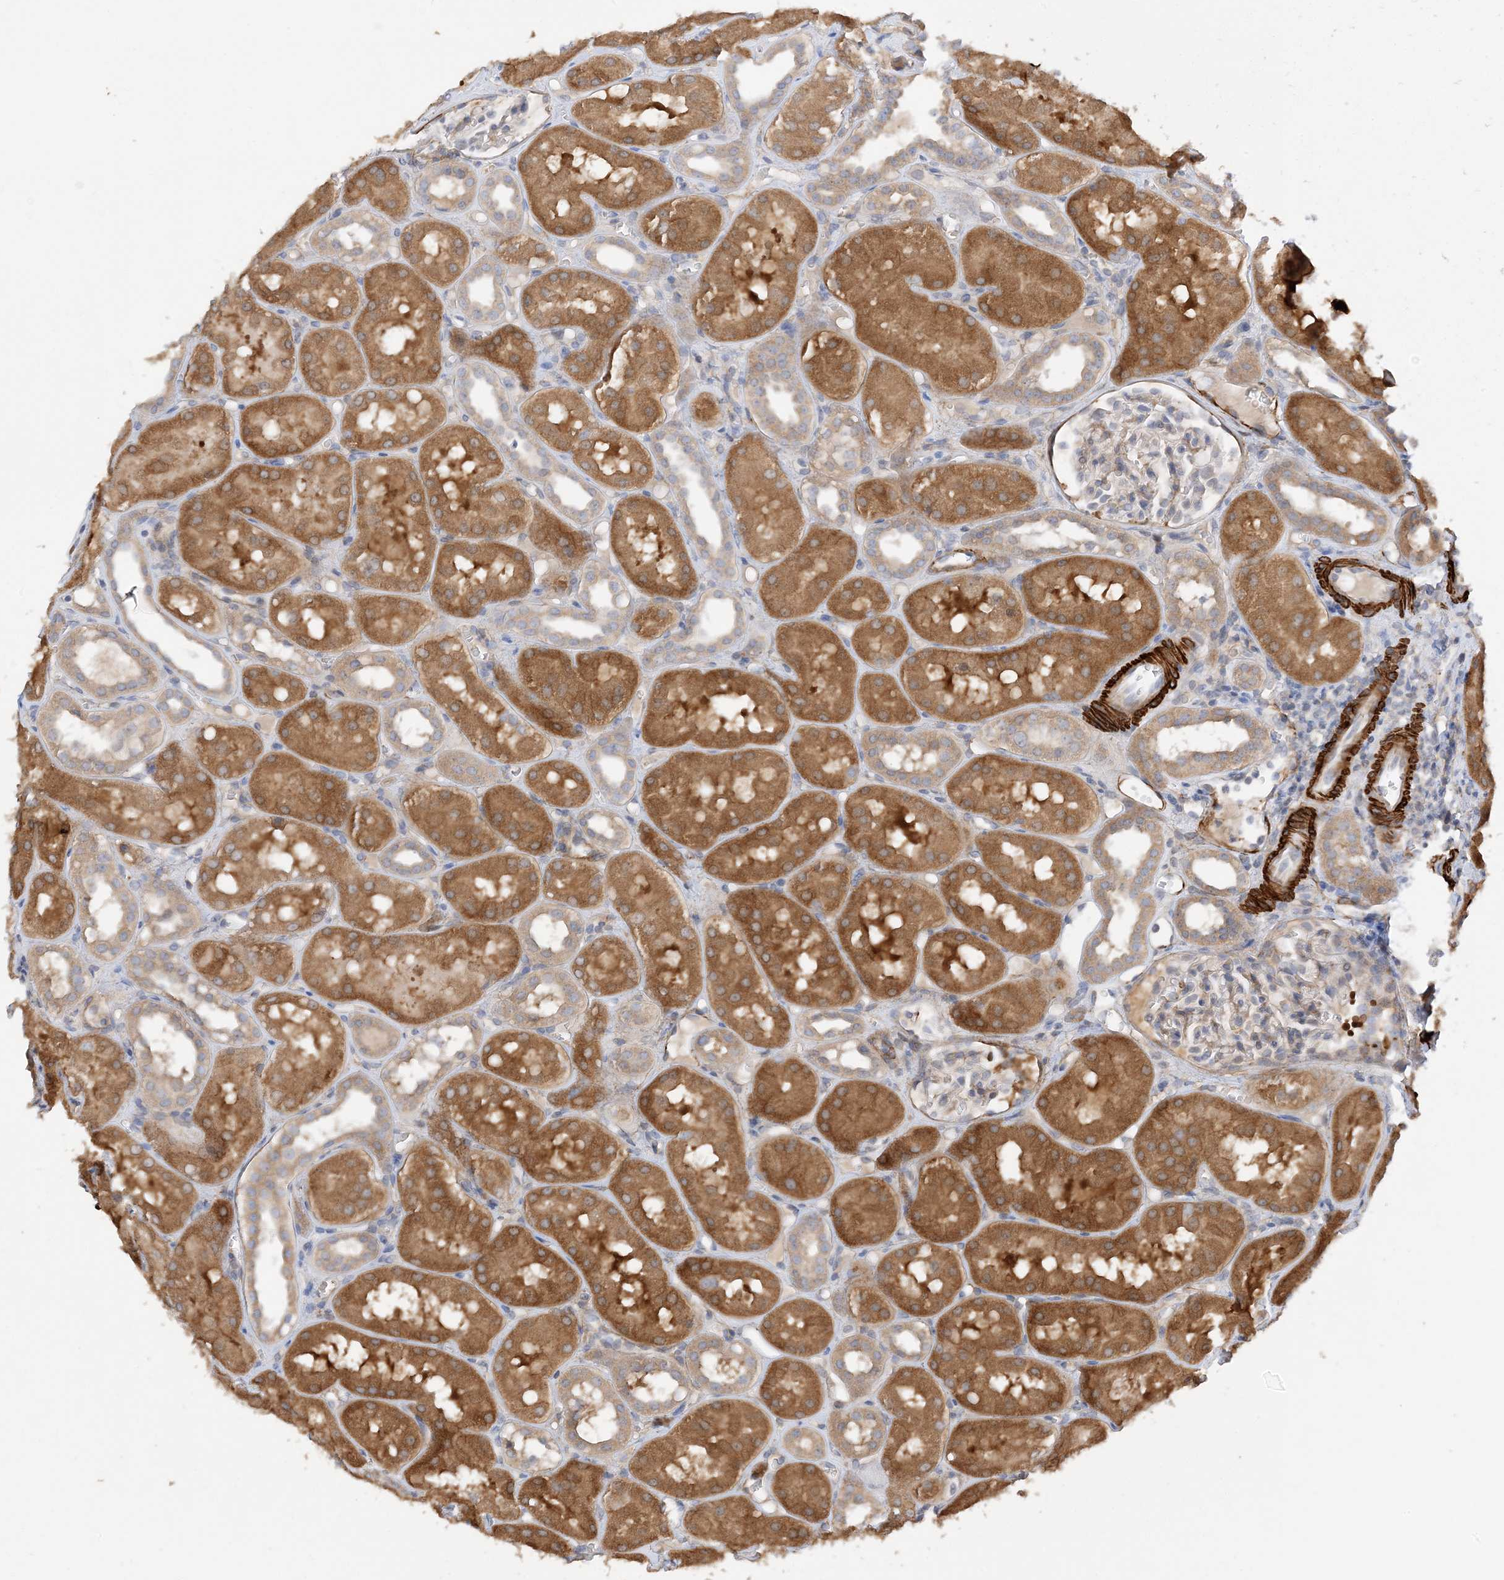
{"staining": {"intensity": "weak", "quantity": "25%-75%", "location": "cytoplasmic/membranous"}, "tissue": "kidney", "cell_type": "Cells in glomeruli", "image_type": "normal", "snomed": [{"axis": "morphology", "description": "Normal tissue, NOS"}, {"axis": "topography", "description": "Kidney"}], "caption": "This photomicrograph demonstrates unremarkable kidney stained with immunohistochemistry (IHC) to label a protein in brown. The cytoplasmic/membranous of cells in glomeruli show weak positivity for the protein. Nuclei are counter-stained blue.", "gene": "KIFBP", "patient": {"sex": "male", "age": 16}}